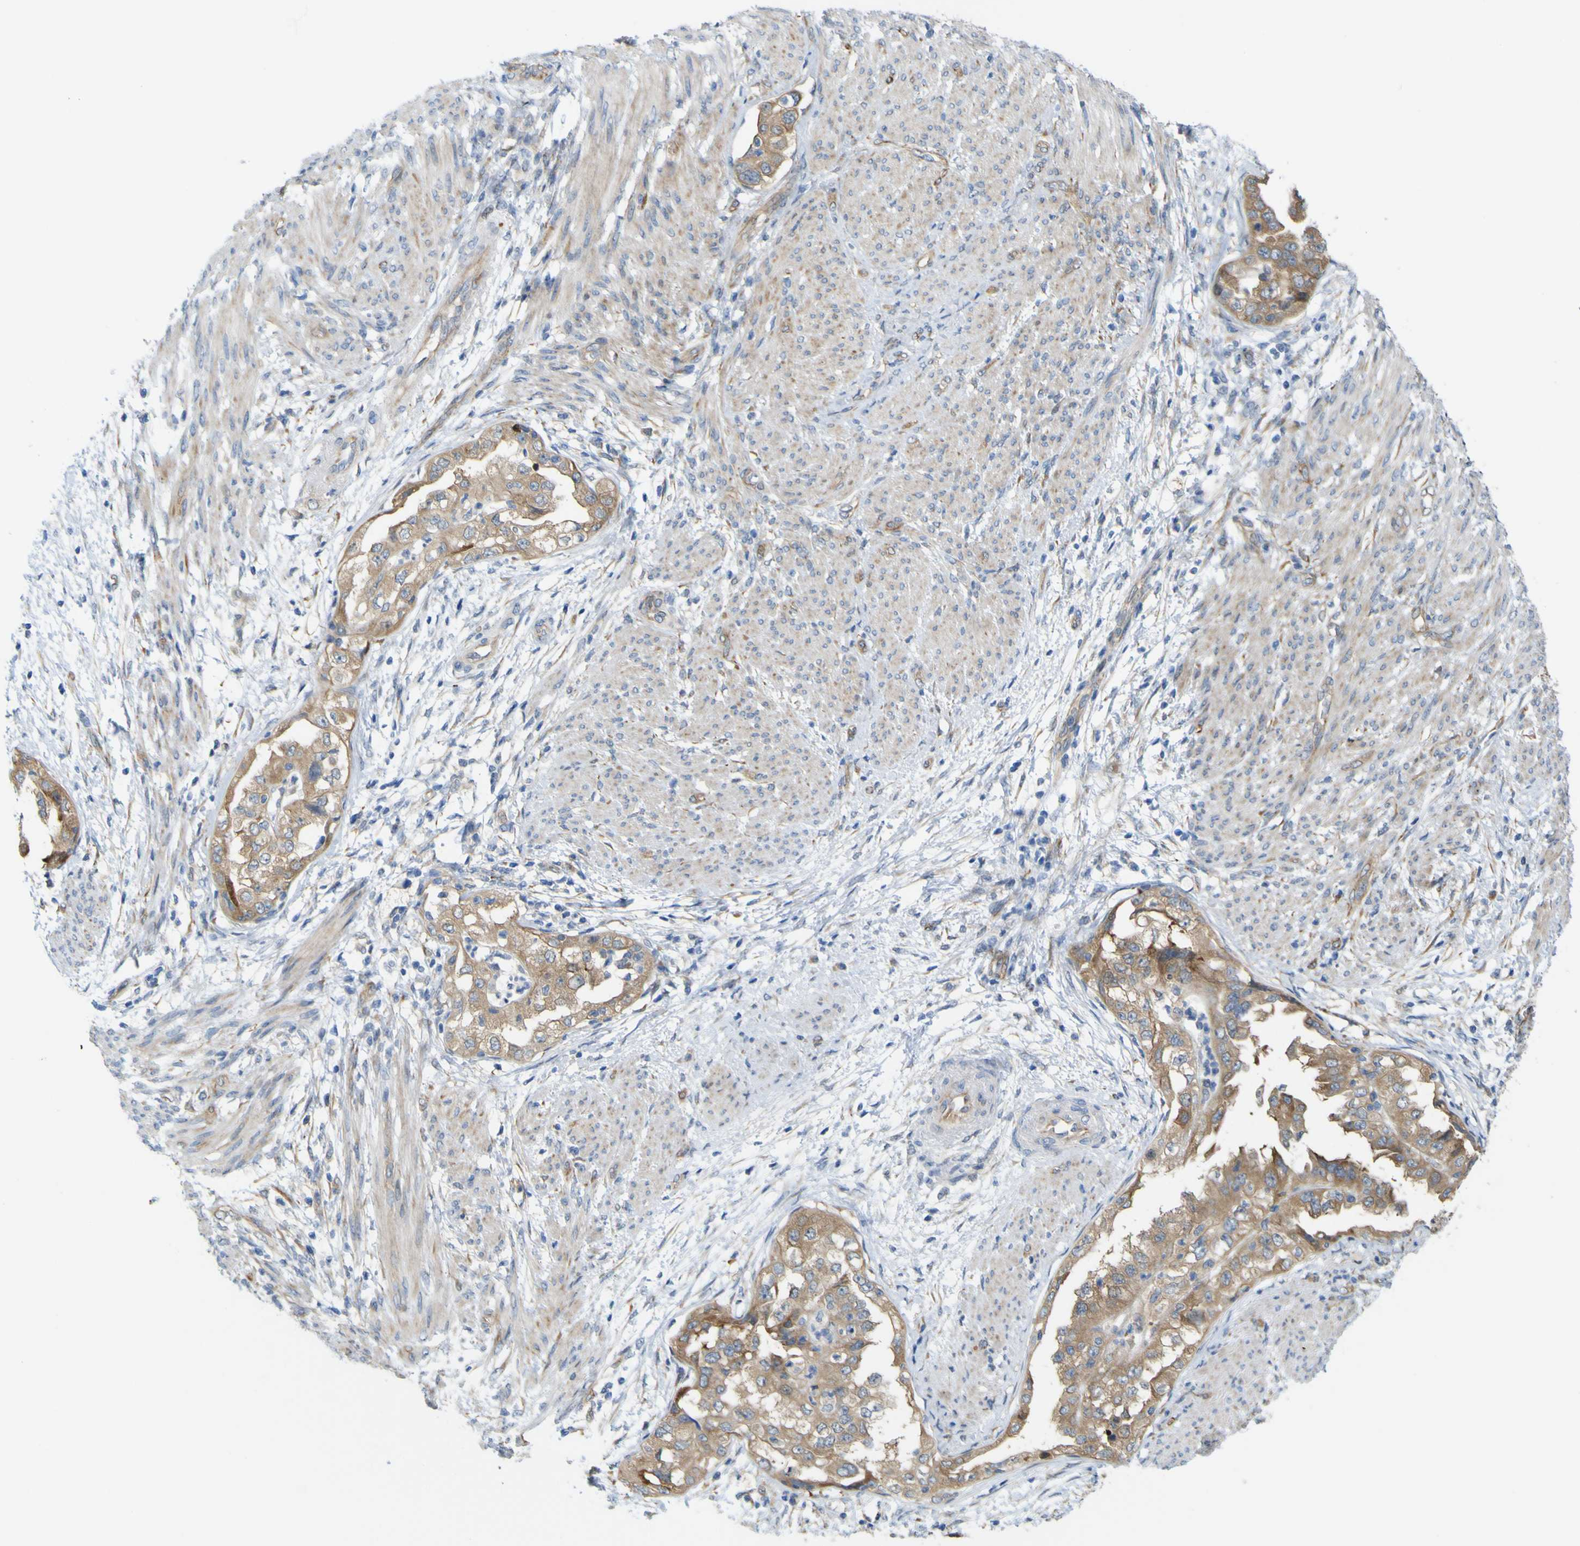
{"staining": {"intensity": "moderate", "quantity": ">75%", "location": "cytoplasmic/membranous"}, "tissue": "endometrial cancer", "cell_type": "Tumor cells", "image_type": "cancer", "snomed": [{"axis": "morphology", "description": "Adenocarcinoma, NOS"}, {"axis": "topography", "description": "Endometrium"}], "caption": "This is an image of immunohistochemistry staining of adenocarcinoma (endometrial), which shows moderate staining in the cytoplasmic/membranous of tumor cells.", "gene": "JPH1", "patient": {"sex": "female", "age": 85}}